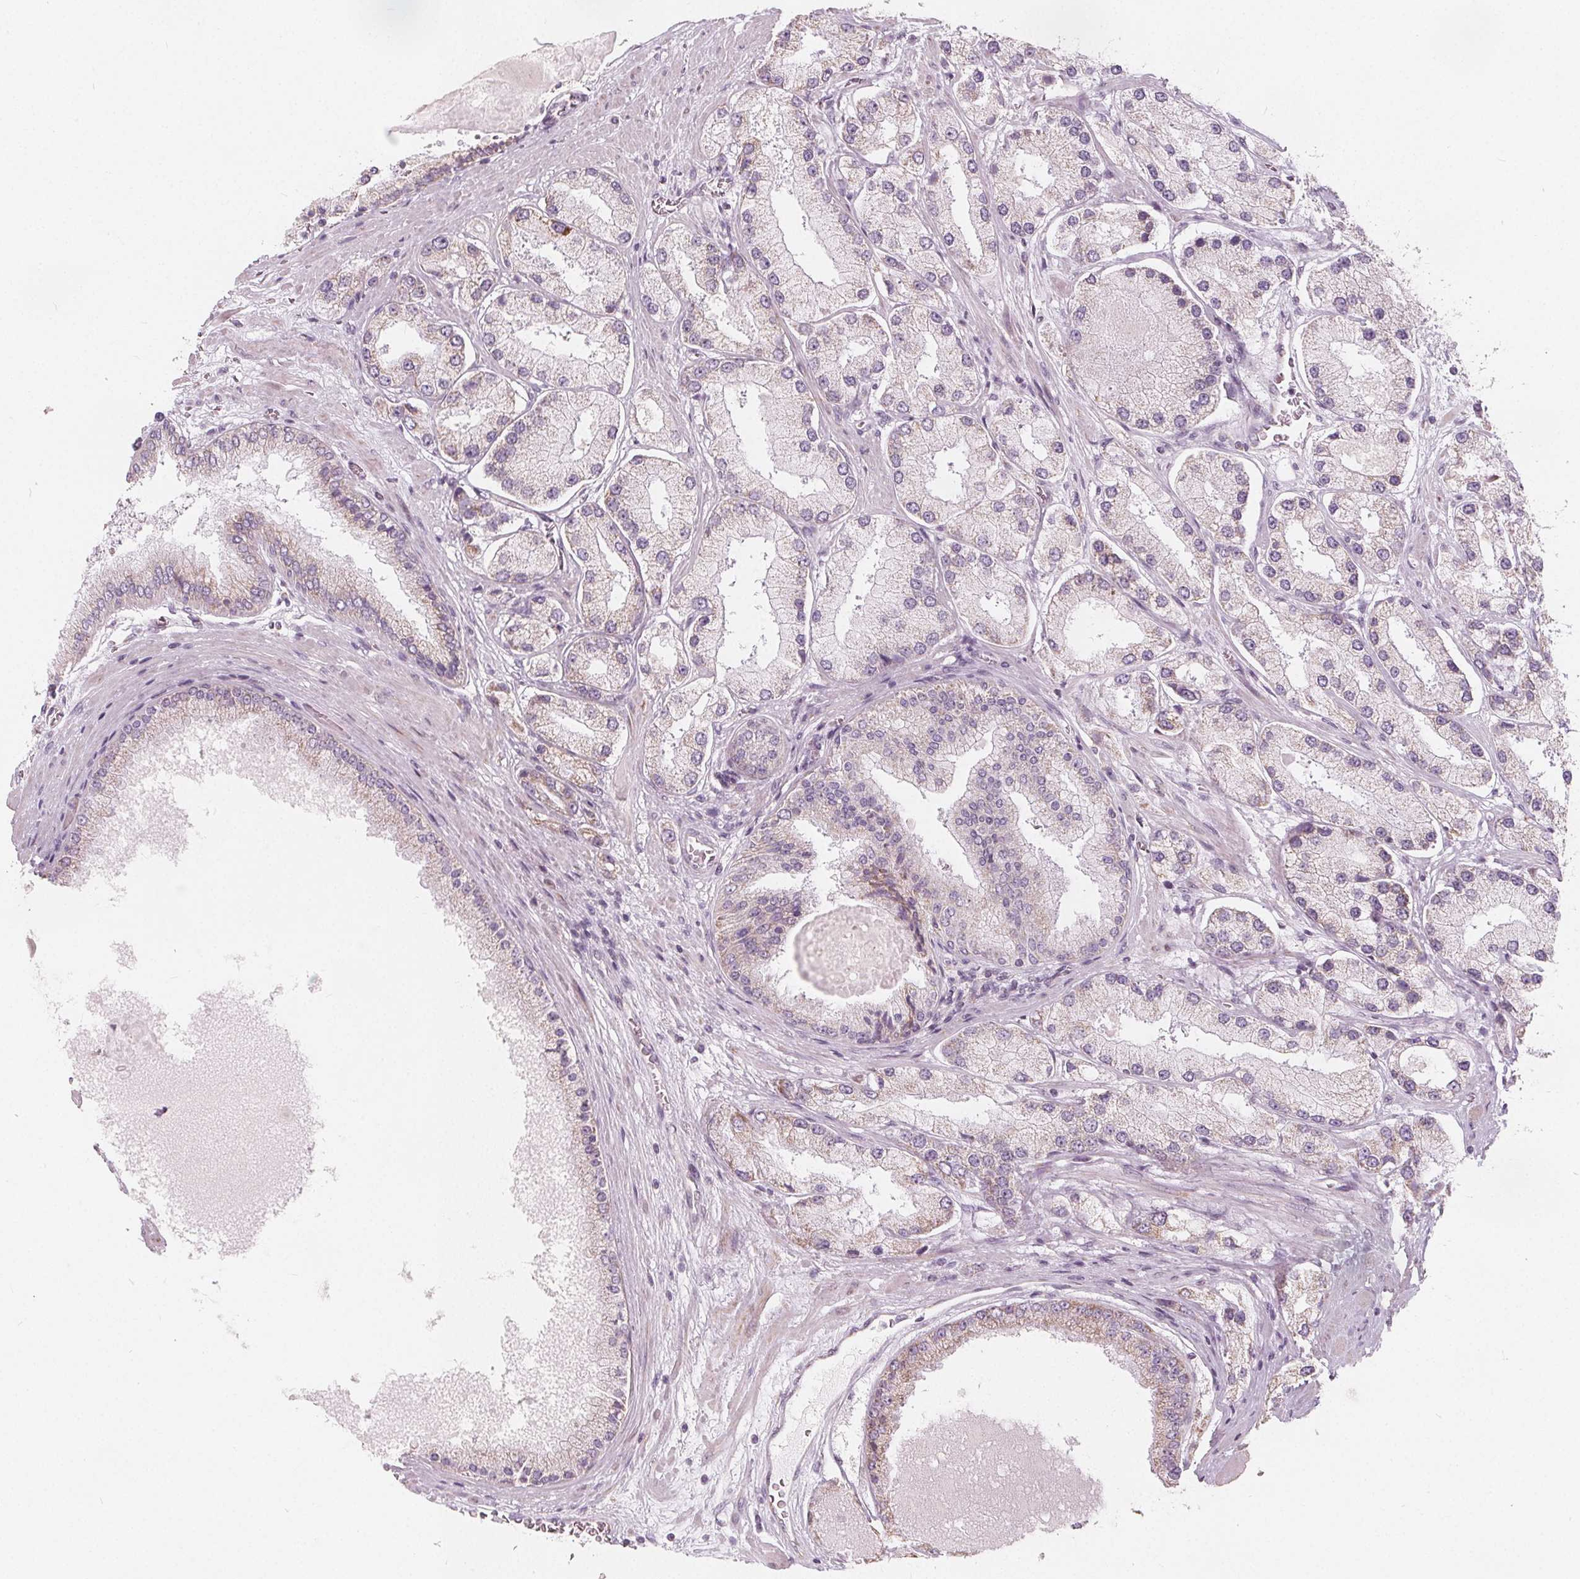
{"staining": {"intensity": "weak", "quantity": "<25%", "location": "cytoplasmic/membranous"}, "tissue": "prostate cancer", "cell_type": "Tumor cells", "image_type": "cancer", "snomed": [{"axis": "morphology", "description": "Adenocarcinoma, High grade"}, {"axis": "topography", "description": "Prostate"}], "caption": "High power microscopy histopathology image of an IHC histopathology image of high-grade adenocarcinoma (prostate), revealing no significant expression in tumor cells.", "gene": "NUP210L", "patient": {"sex": "male", "age": 67}}